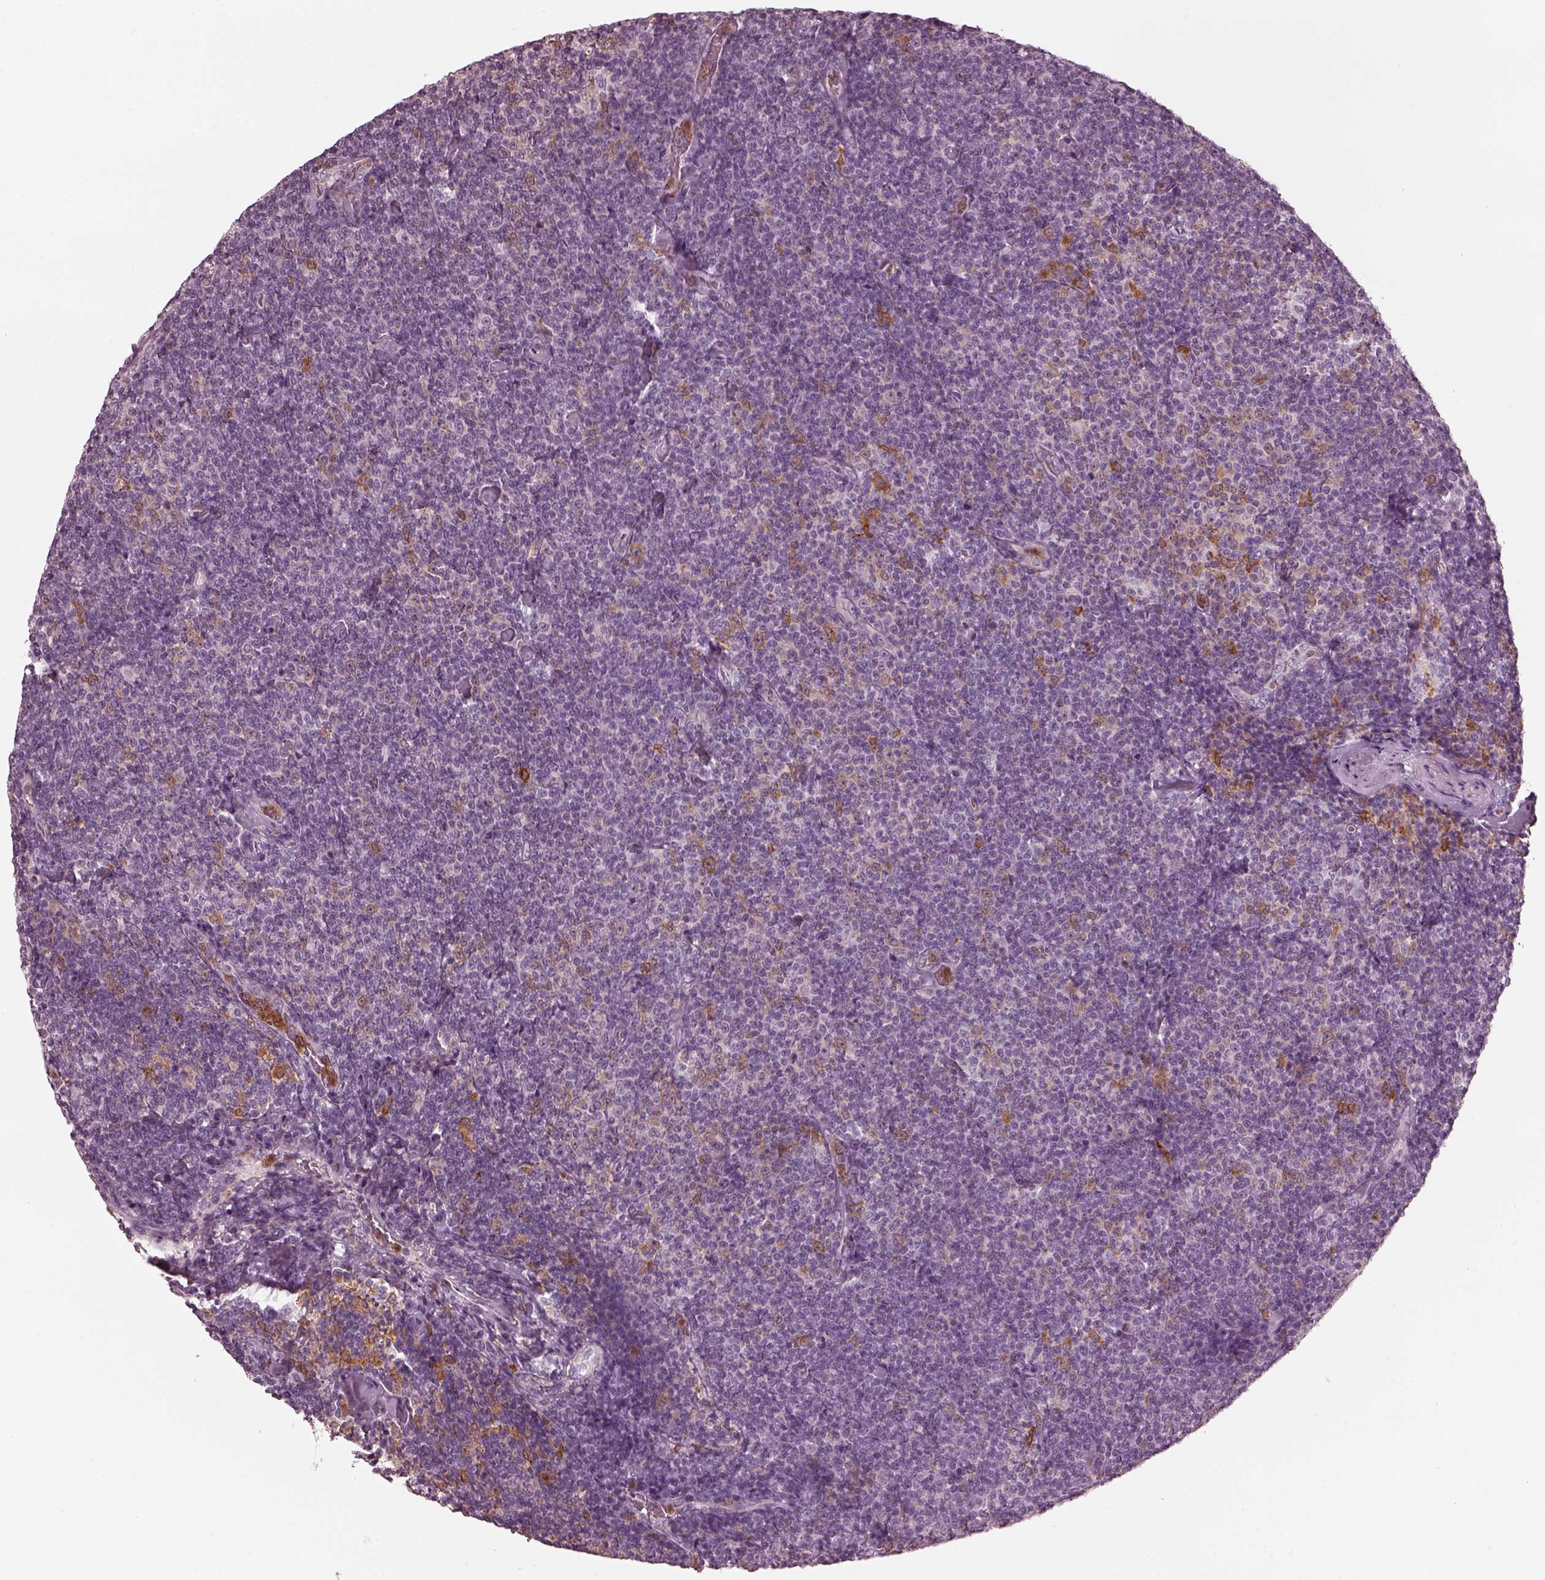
{"staining": {"intensity": "negative", "quantity": "none", "location": "none"}, "tissue": "lymphoma", "cell_type": "Tumor cells", "image_type": "cancer", "snomed": [{"axis": "morphology", "description": "Malignant lymphoma, non-Hodgkin's type, Low grade"}, {"axis": "topography", "description": "Lymph node"}], "caption": "Lymphoma was stained to show a protein in brown. There is no significant positivity in tumor cells.", "gene": "PSTPIP2", "patient": {"sex": "male", "age": 81}}